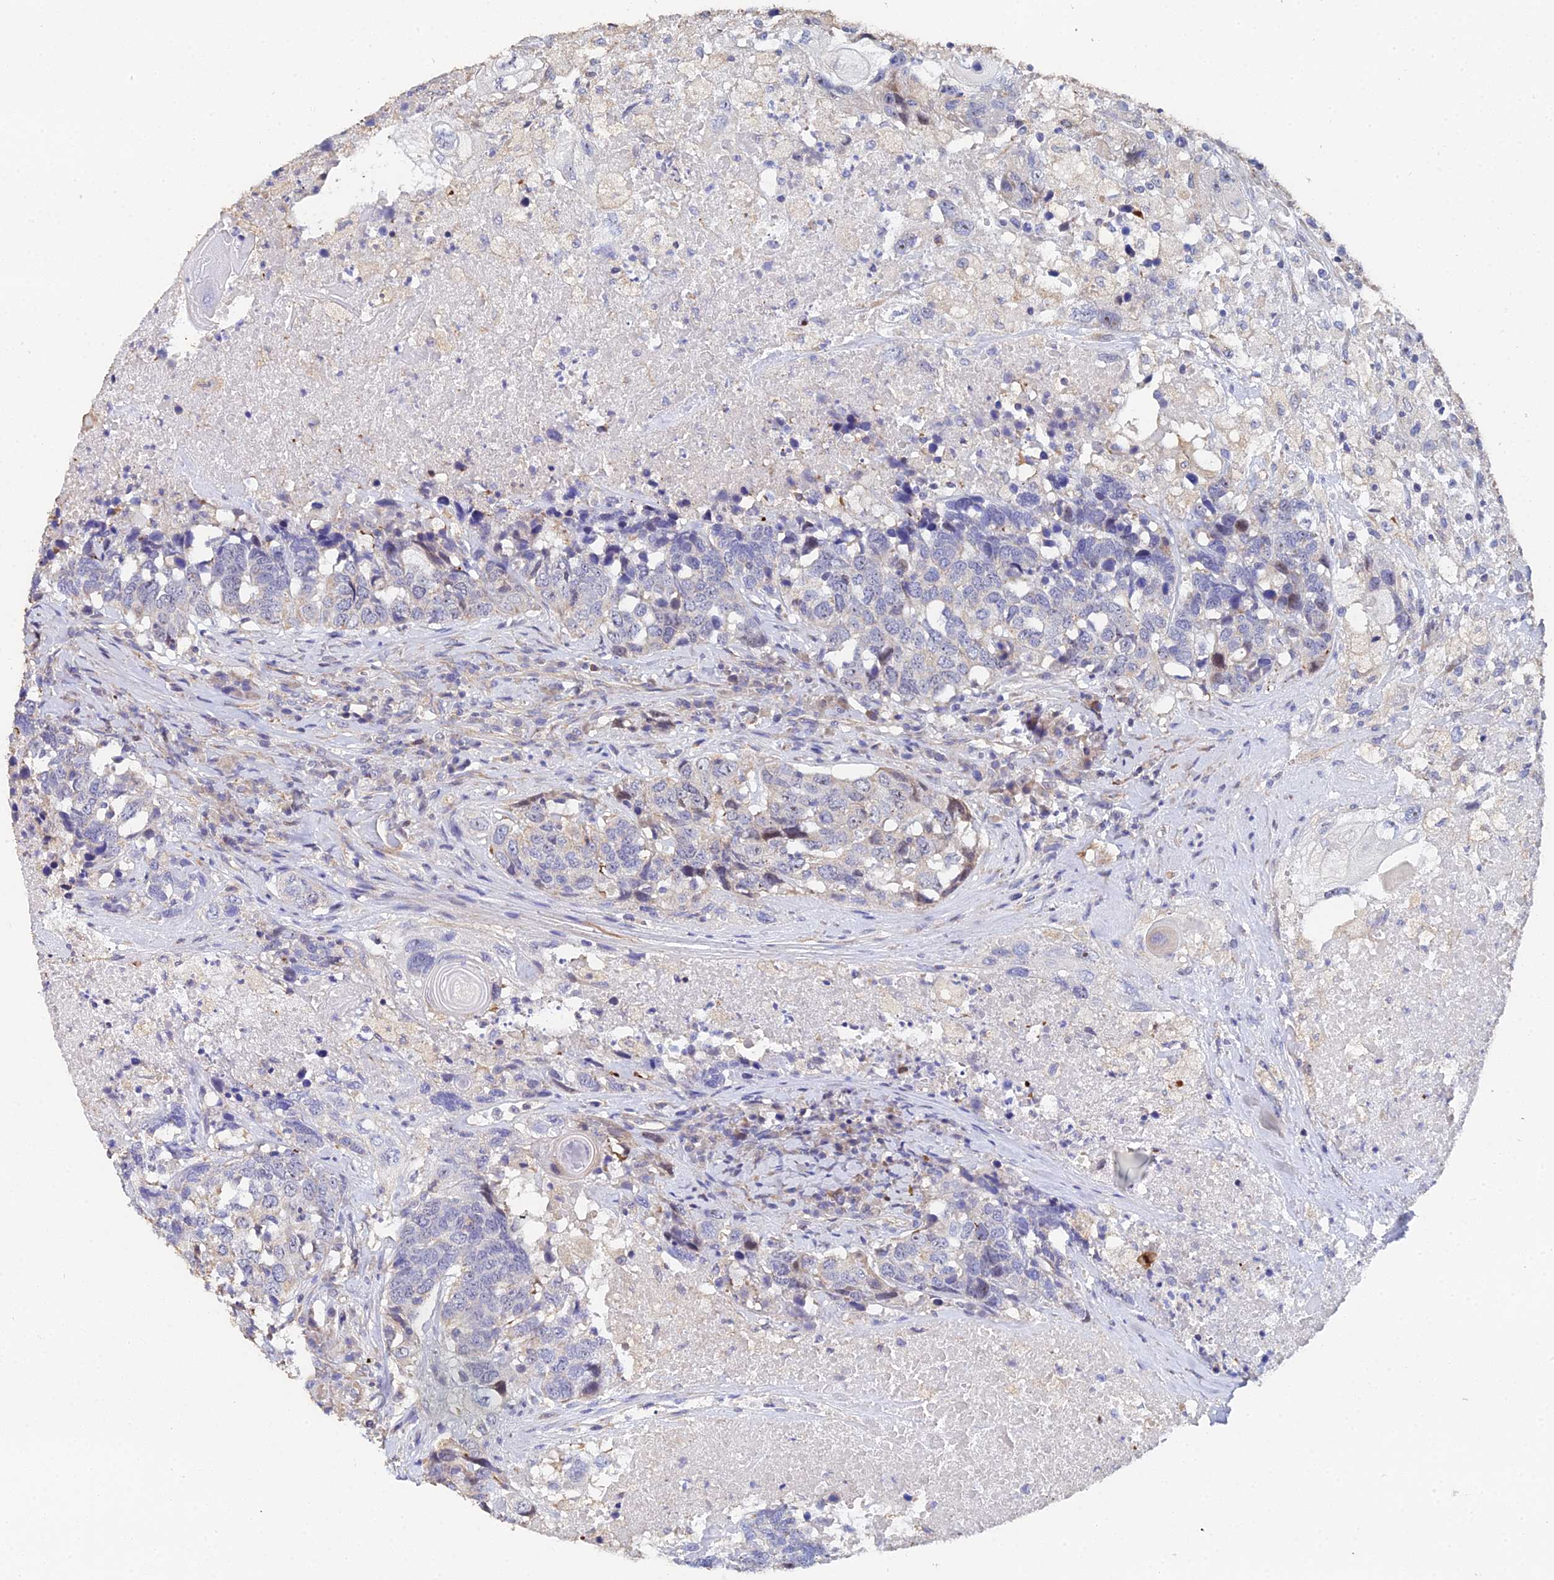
{"staining": {"intensity": "weak", "quantity": "<25%", "location": "cytoplasmic/membranous"}, "tissue": "head and neck cancer", "cell_type": "Tumor cells", "image_type": "cancer", "snomed": [{"axis": "morphology", "description": "Squamous cell carcinoma, NOS"}, {"axis": "topography", "description": "Head-Neck"}], "caption": "The immunohistochemistry image has no significant expression in tumor cells of head and neck squamous cell carcinoma tissue.", "gene": "ENSG00000268674", "patient": {"sex": "male", "age": 66}}